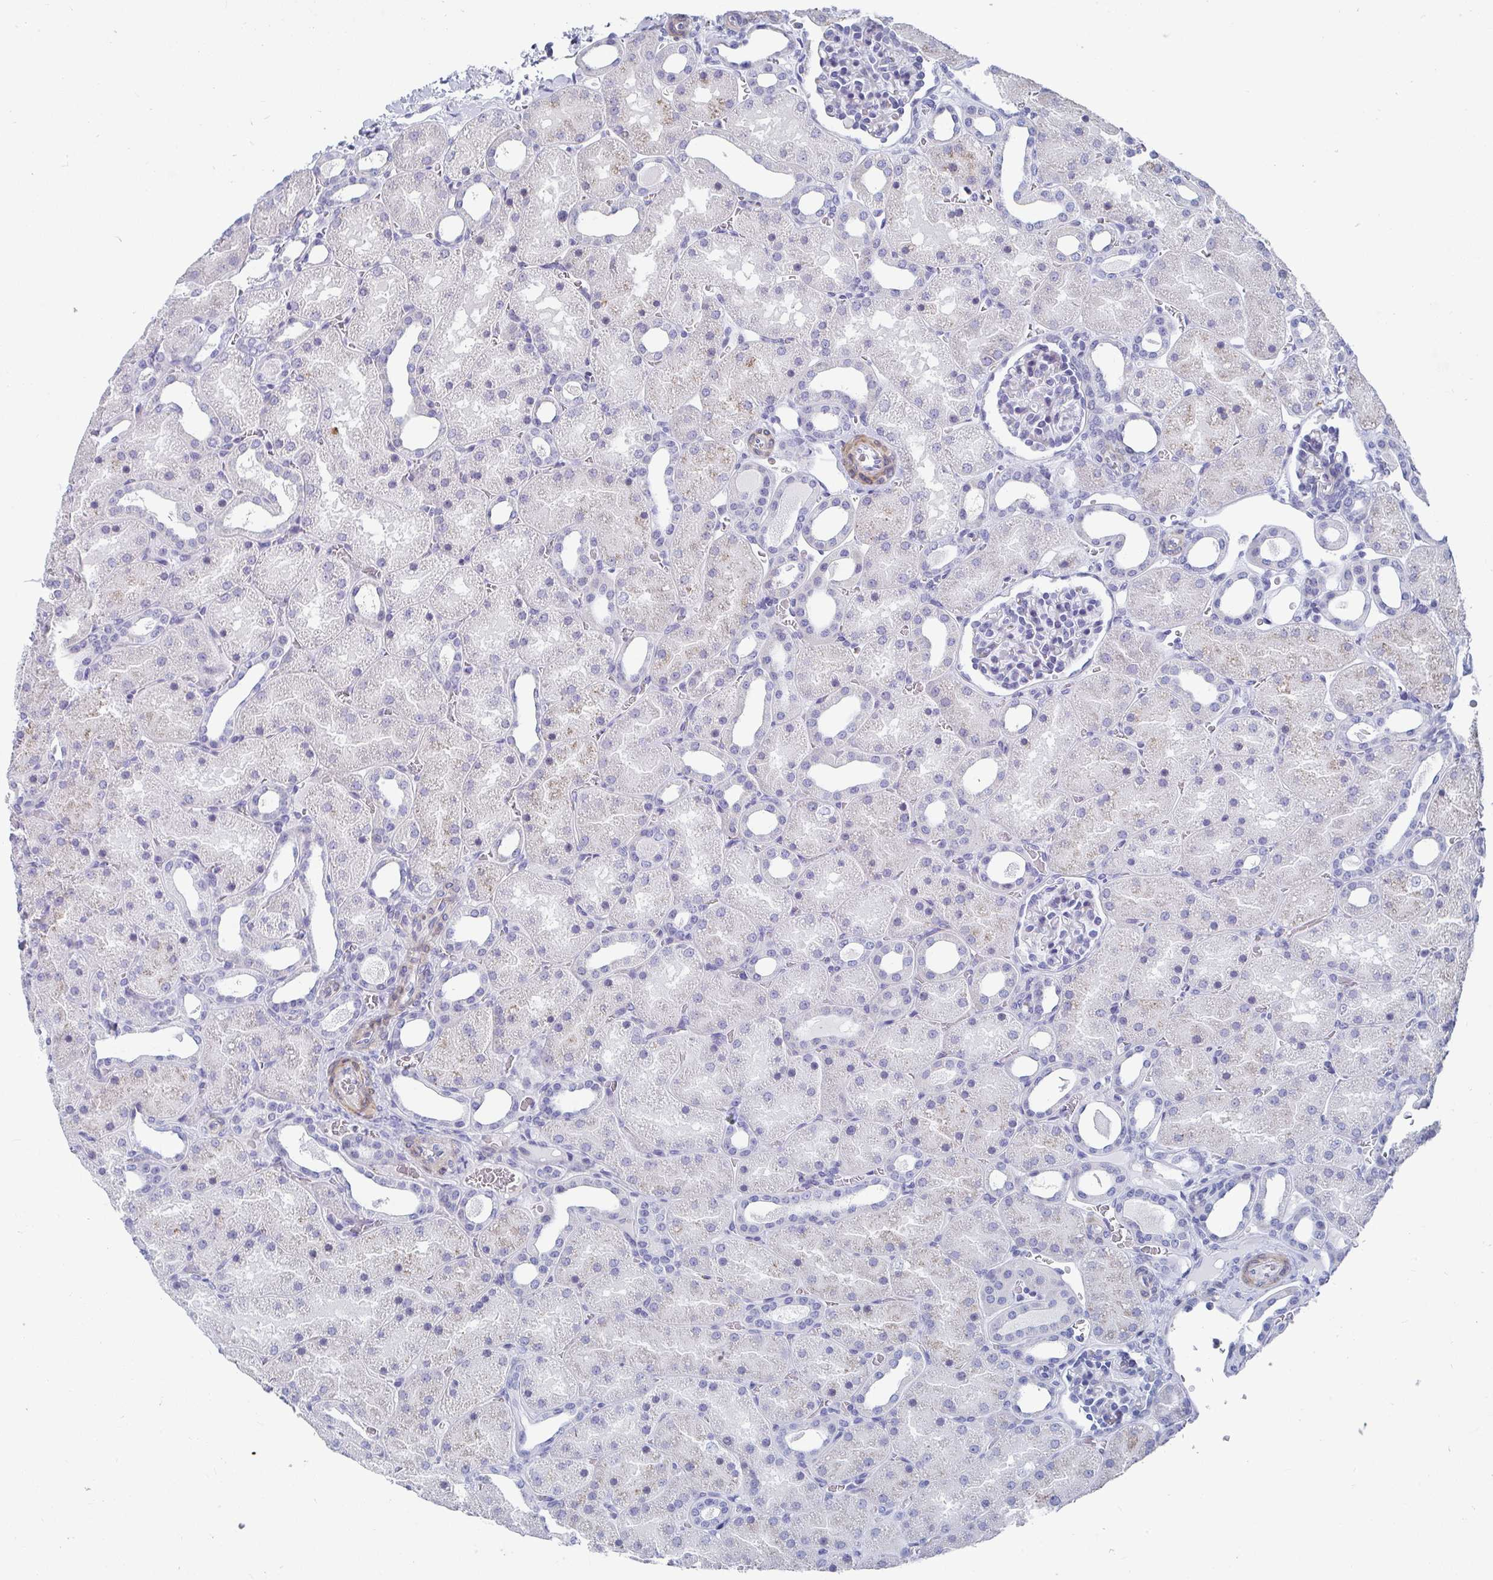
{"staining": {"intensity": "negative", "quantity": "none", "location": "none"}, "tissue": "kidney", "cell_type": "Cells in glomeruli", "image_type": "normal", "snomed": [{"axis": "morphology", "description": "Normal tissue, NOS"}, {"axis": "topography", "description": "Kidney"}], "caption": "Cells in glomeruli are negative for brown protein staining in benign kidney. (DAB (3,3'-diaminobenzidine) immunohistochemistry (IHC) visualized using brightfield microscopy, high magnification).", "gene": "ZFP82", "patient": {"sex": "male", "age": 2}}